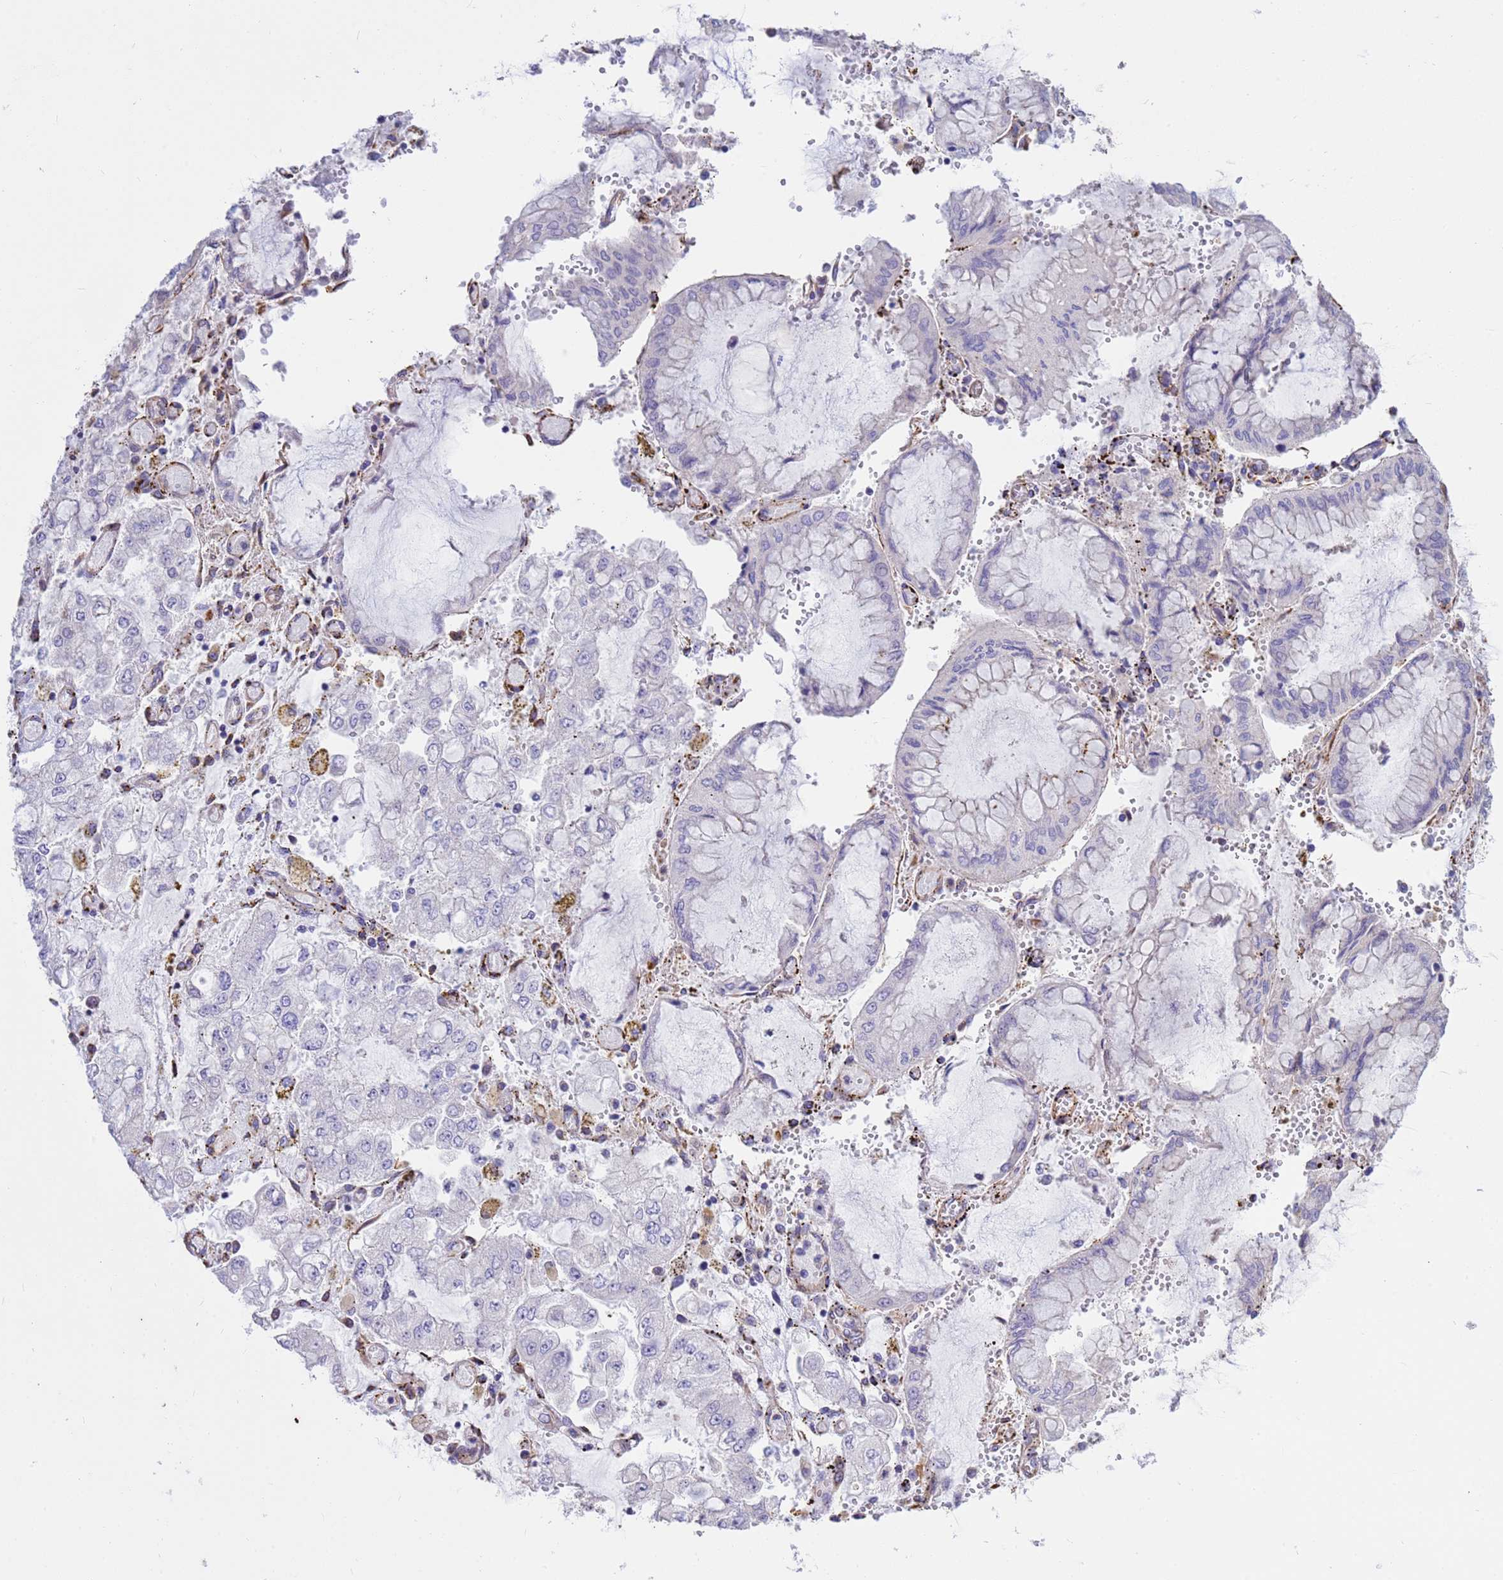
{"staining": {"intensity": "negative", "quantity": "none", "location": "none"}, "tissue": "stomach cancer", "cell_type": "Tumor cells", "image_type": "cancer", "snomed": [{"axis": "morphology", "description": "Adenocarcinoma, NOS"}, {"axis": "topography", "description": "Stomach"}], "caption": "This is a micrograph of IHC staining of stomach adenocarcinoma, which shows no positivity in tumor cells.", "gene": "TCEAL3", "patient": {"sex": "male", "age": 76}}